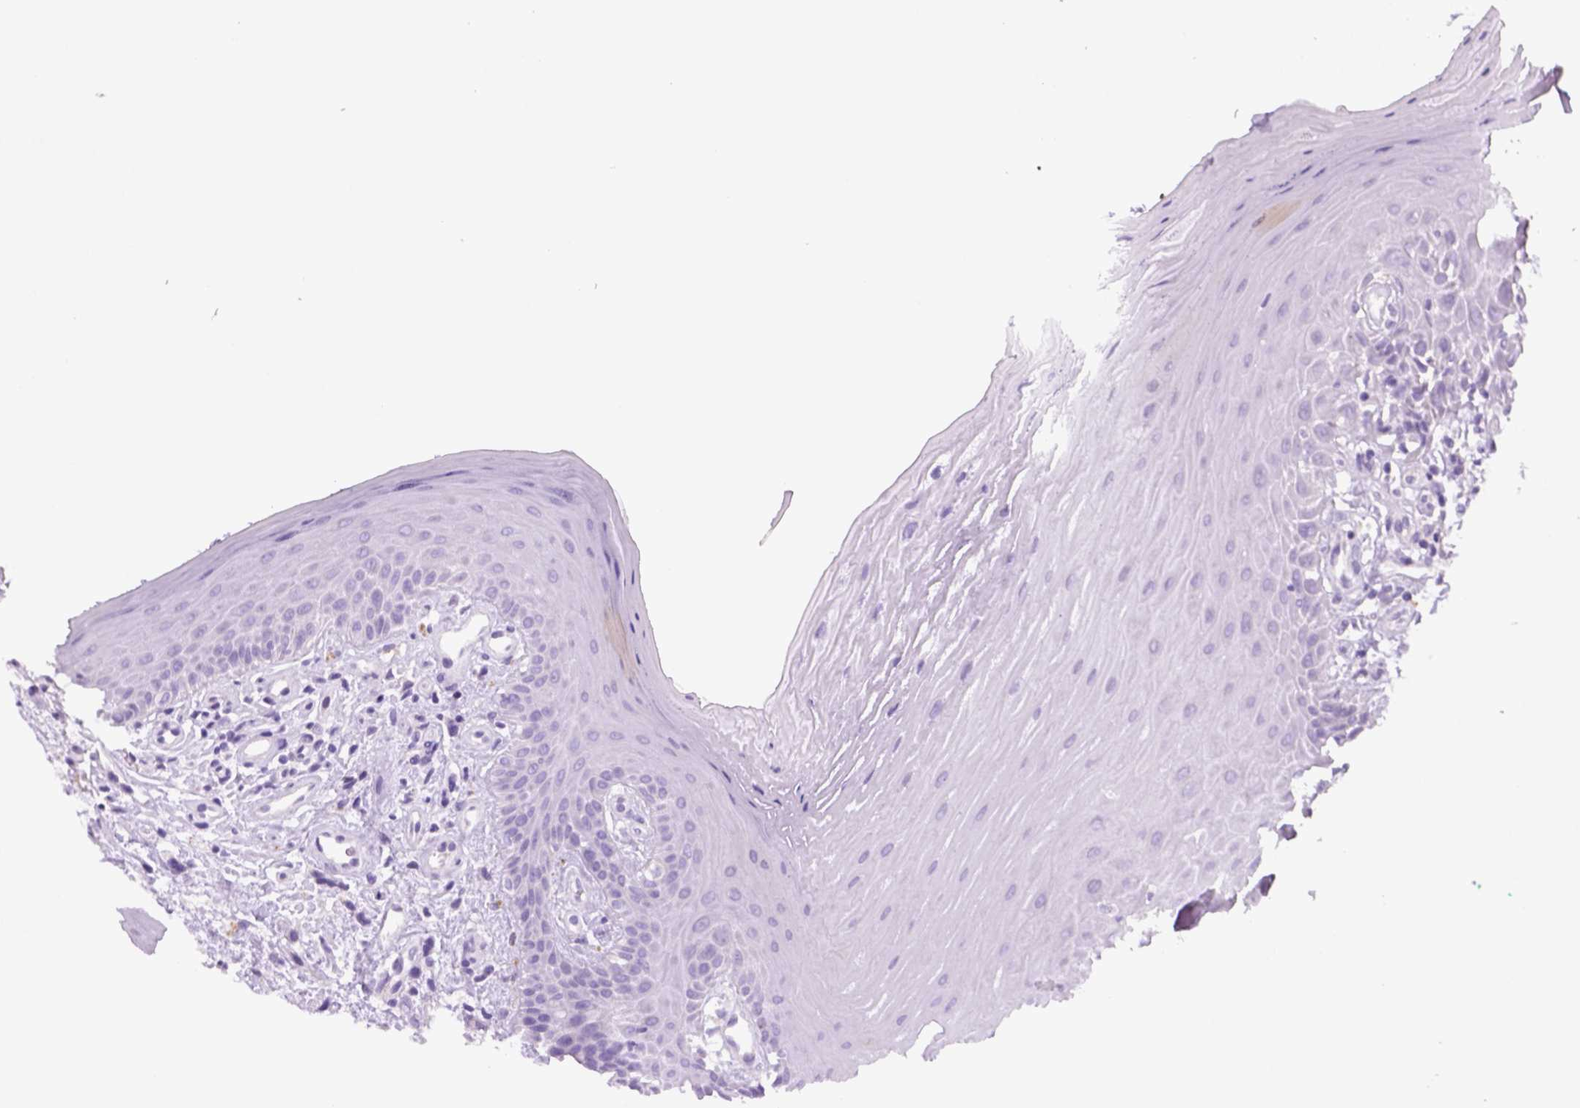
{"staining": {"intensity": "negative", "quantity": "none", "location": "none"}, "tissue": "oral mucosa", "cell_type": "Squamous epithelial cells", "image_type": "normal", "snomed": [{"axis": "morphology", "description": "Normal tissue, NOS"}, {"axis": "morphology", "description": "Normal morphology"}, {"axis": "topography", "description": "Oral tissue"}], "caption": "DAB immunohistochemical staining of benign human oral mucosa displays no significant expression in squamous epithelial cells.", "gene": "KRT71", "patient": {"sex": "female", "age": 76}}